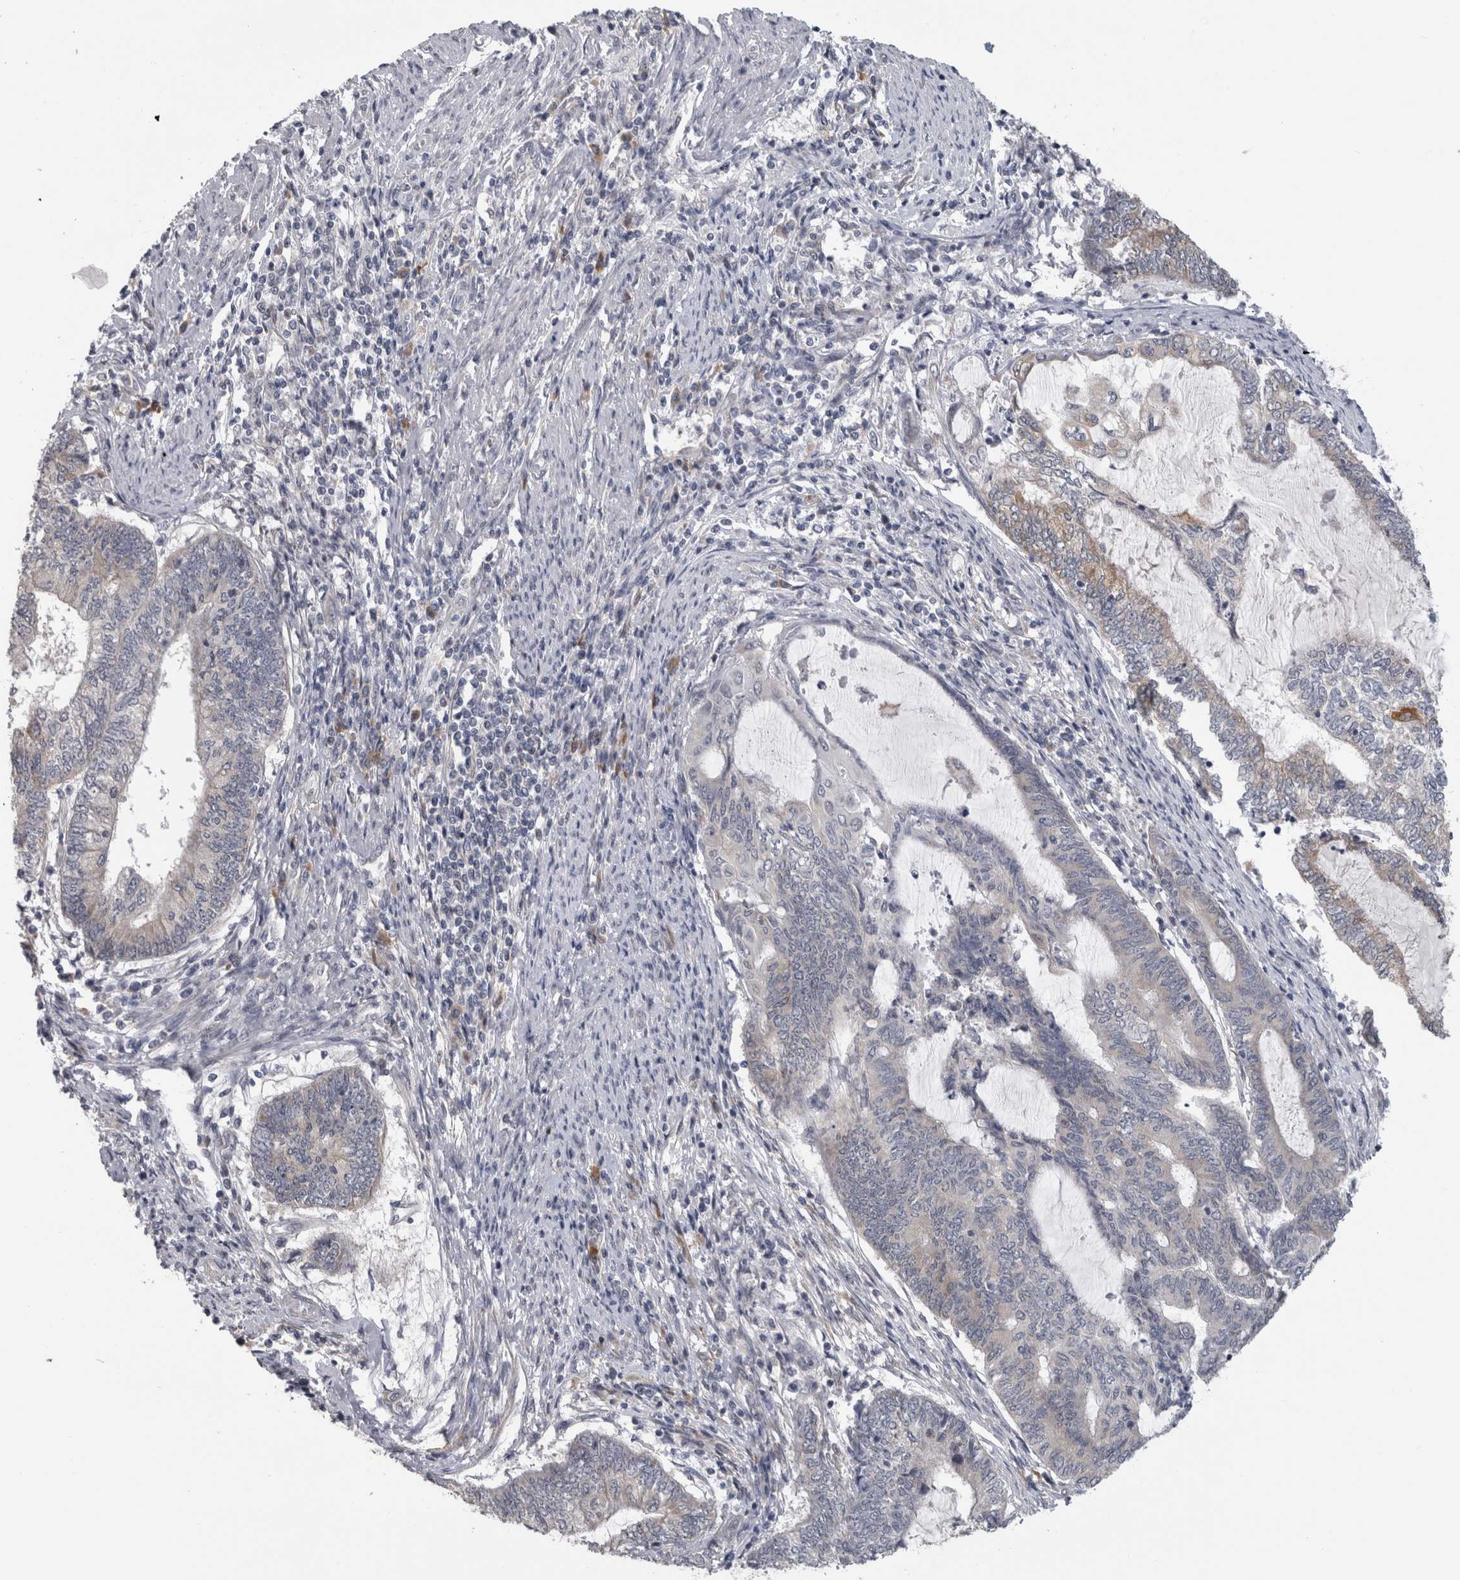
{"staining": {"intensity": "weak", "quantity": "<25%", "location": "cytoplasmic/membranous"}, "tissue": "endometrial cancer", "cell_type": "Tumor cells", "image_type": "cancer", "snomed": [{"axis": "morphology", "description": "Adenocarcinoma, NOS"}, {"axis": "topography", "description": "Uterus"}, {"axis": "topography", "description": "Endometrium"}], "caption": "Micrograph shows no significant protein positivity in tumor cells of endometrial adenocarcinoma.", "gene": "TMEM242", "patient": {"sex": "female", "age": 70}}